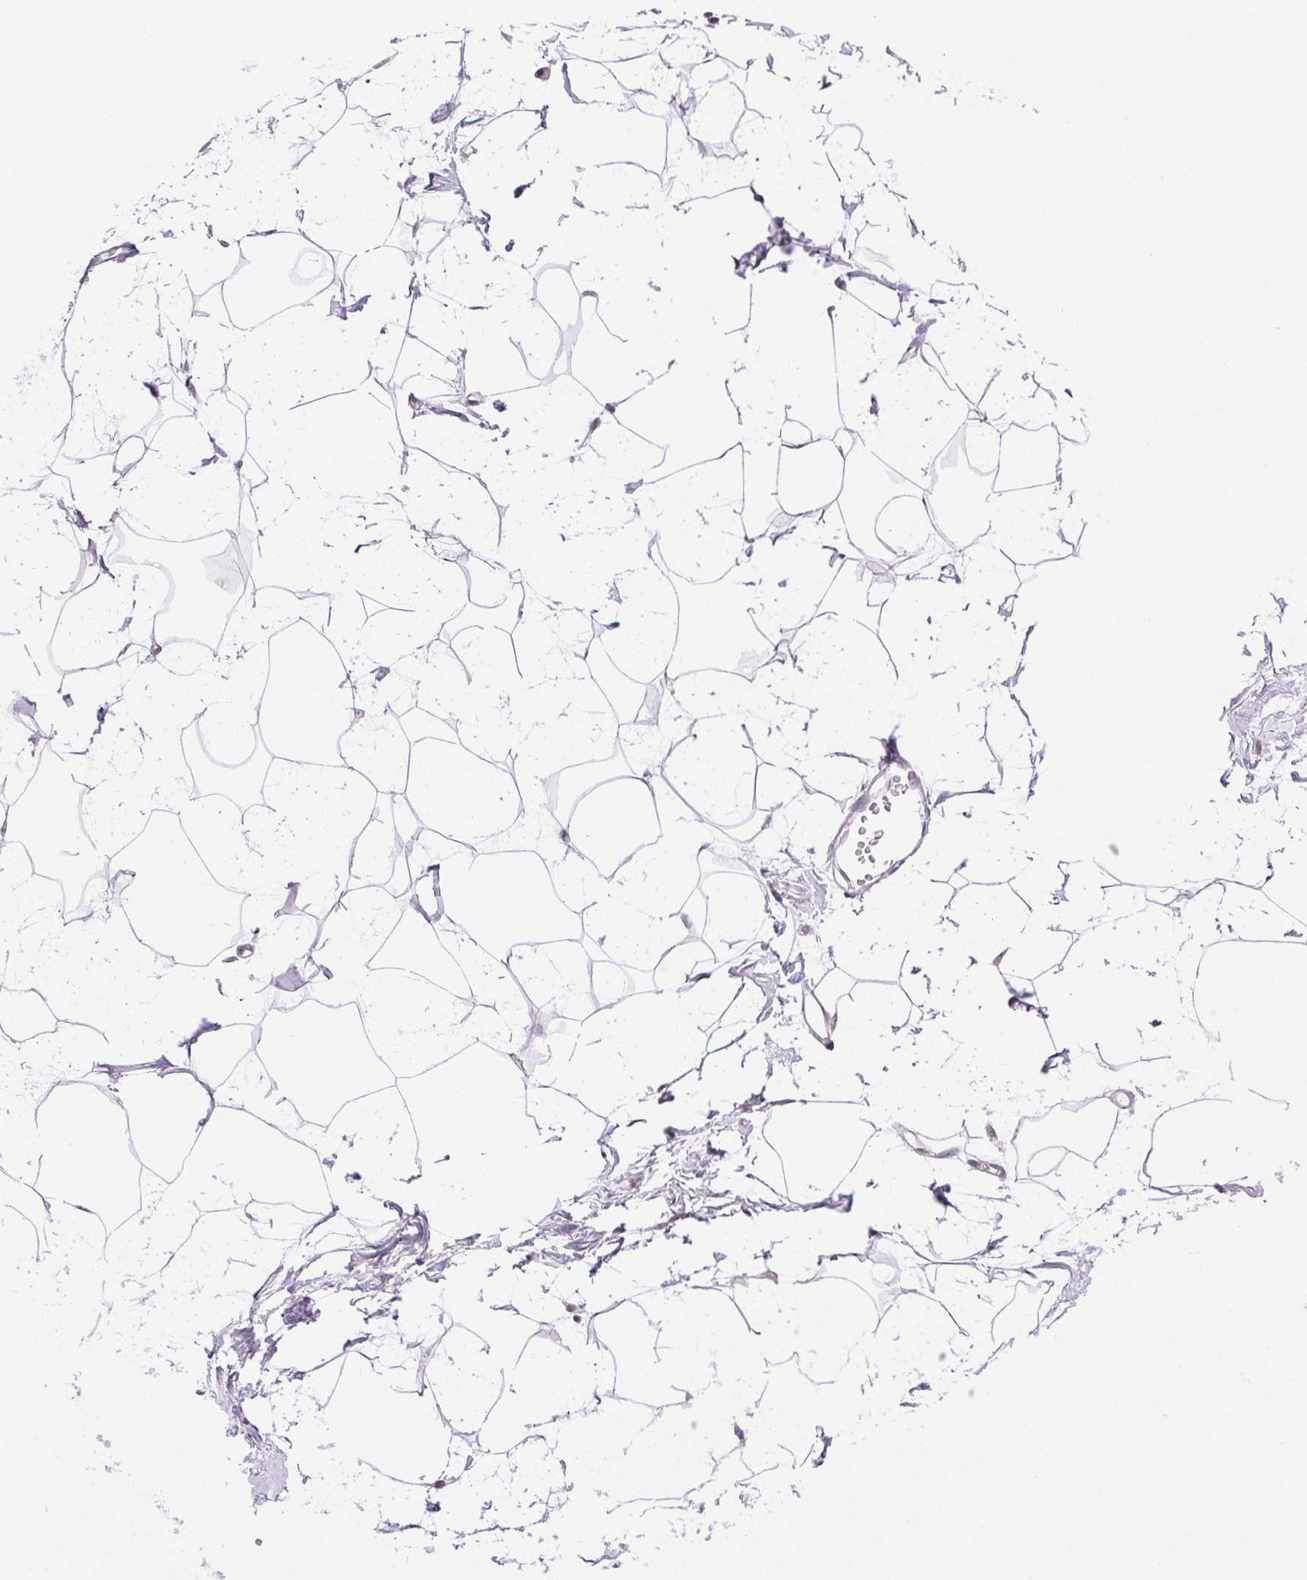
{"staining": {"intensity": "negative", "quantity": "none", "location": "none"}, "tissue": "breast", "cell_type": "Adipocytes", "image_type": "normal", "snomed": [{"axis": "morphology", "description": "Normal tissue, NOS"}, {"axis": "topography", "description": "Breast"}], "caption": "IHC of normal breast displays no staining in adipocytes. (DAB (3,3'-diaminobenzidine) IHC, high magnification).", "gene": "TNNT3", "patient": {"sex": "female", "age": 45}}